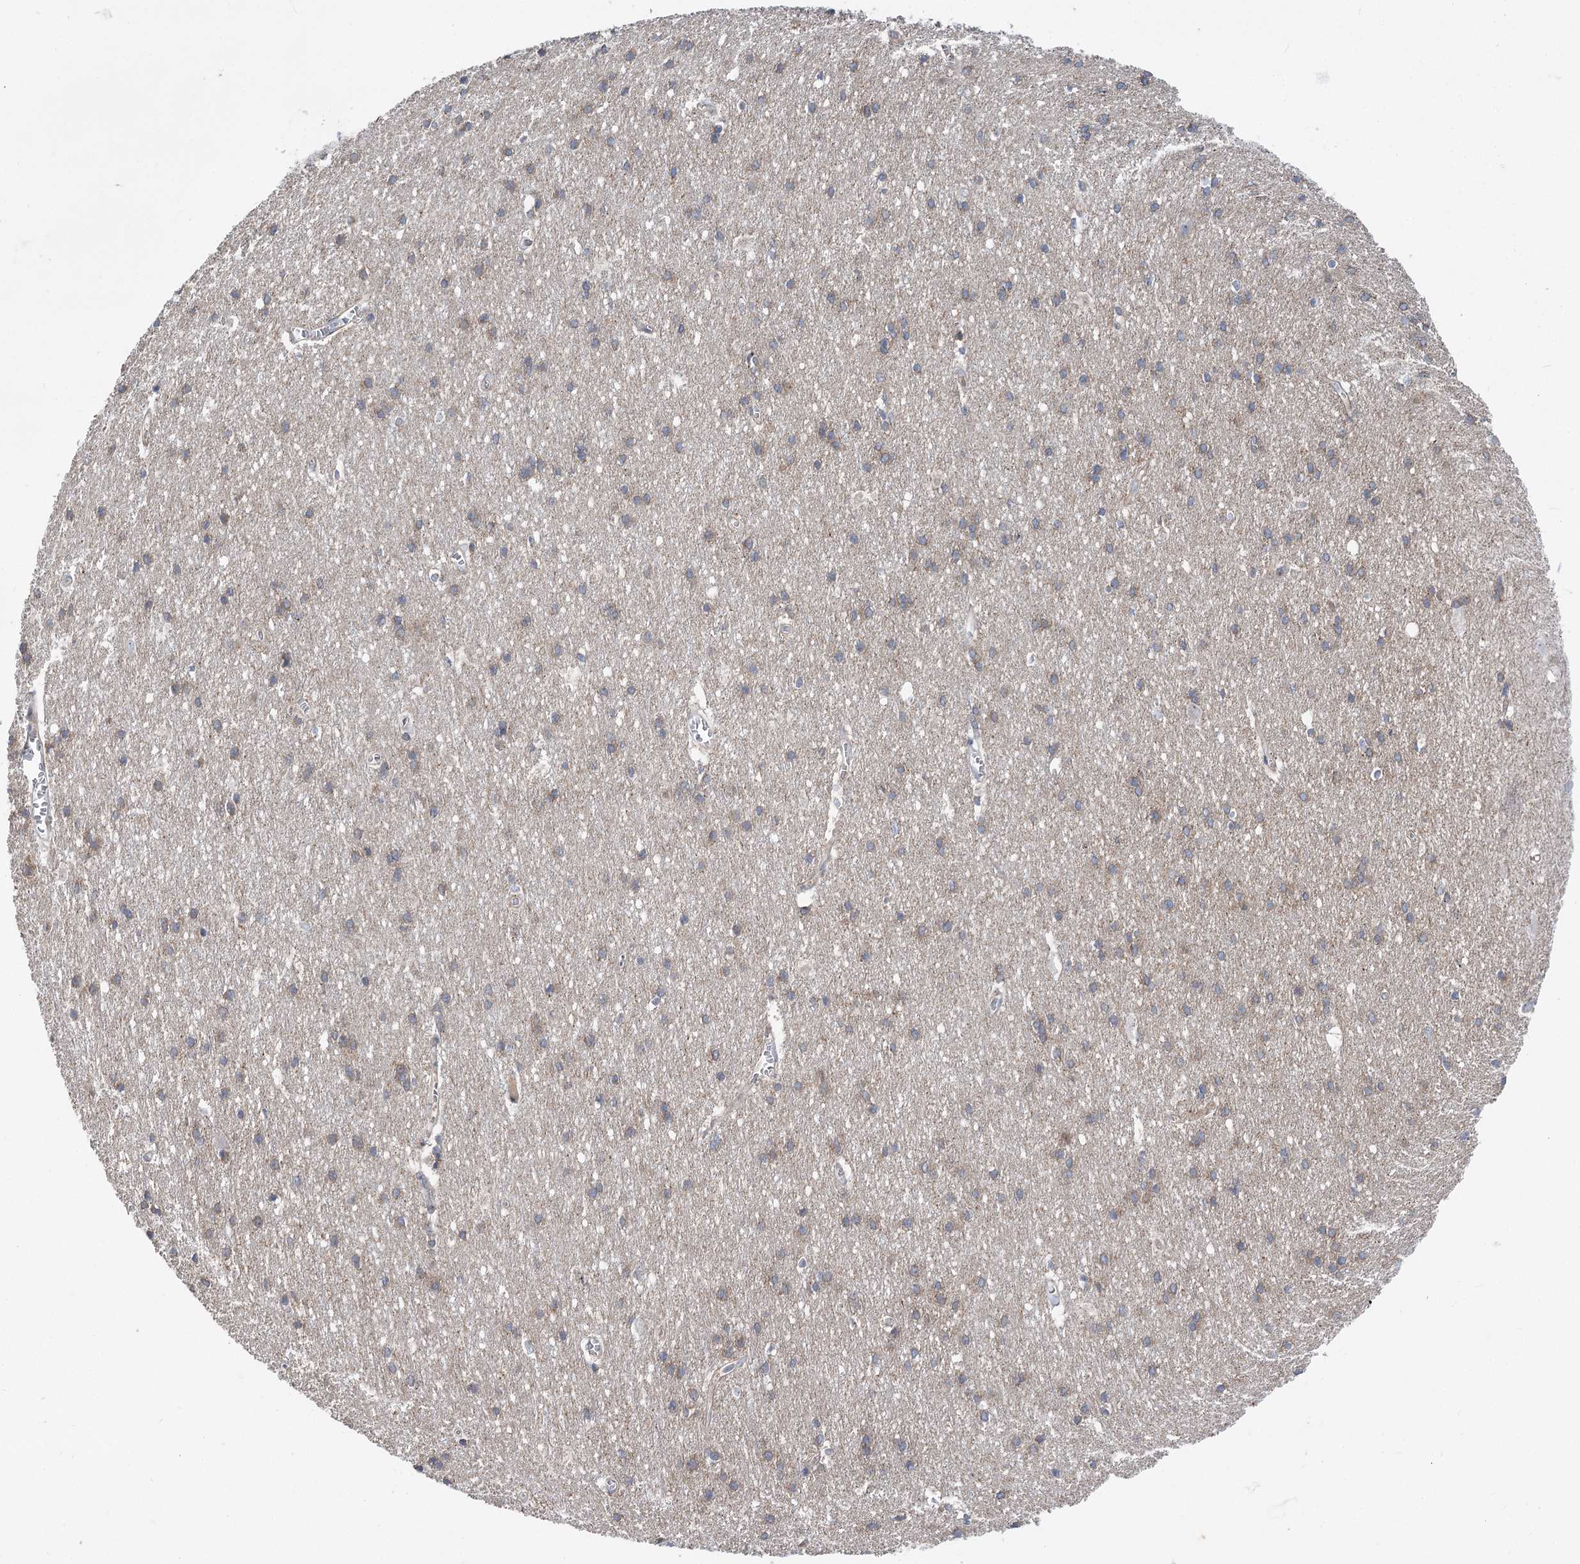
{"staining": {"intensity": "weak", "quantity": ">75%", "location": "cytoplasmic/membranous"}, "tissue": "cerebral cortex", "cell_type": "Endothelial cells", "image_type": "normal", "snomed": [{"axis": "morphology", "description": "Normal tissue, NOS"}, {"axis": "topography", "description": "Cerebral cortex"}], "caption": "A low amount of weak cytoplasmic/membranous staining is identified in about >75% of endothelial cells in normal cerebral cortex.", "gene": "SCN11A", "patient": {"sex": "male", "age": 54}}